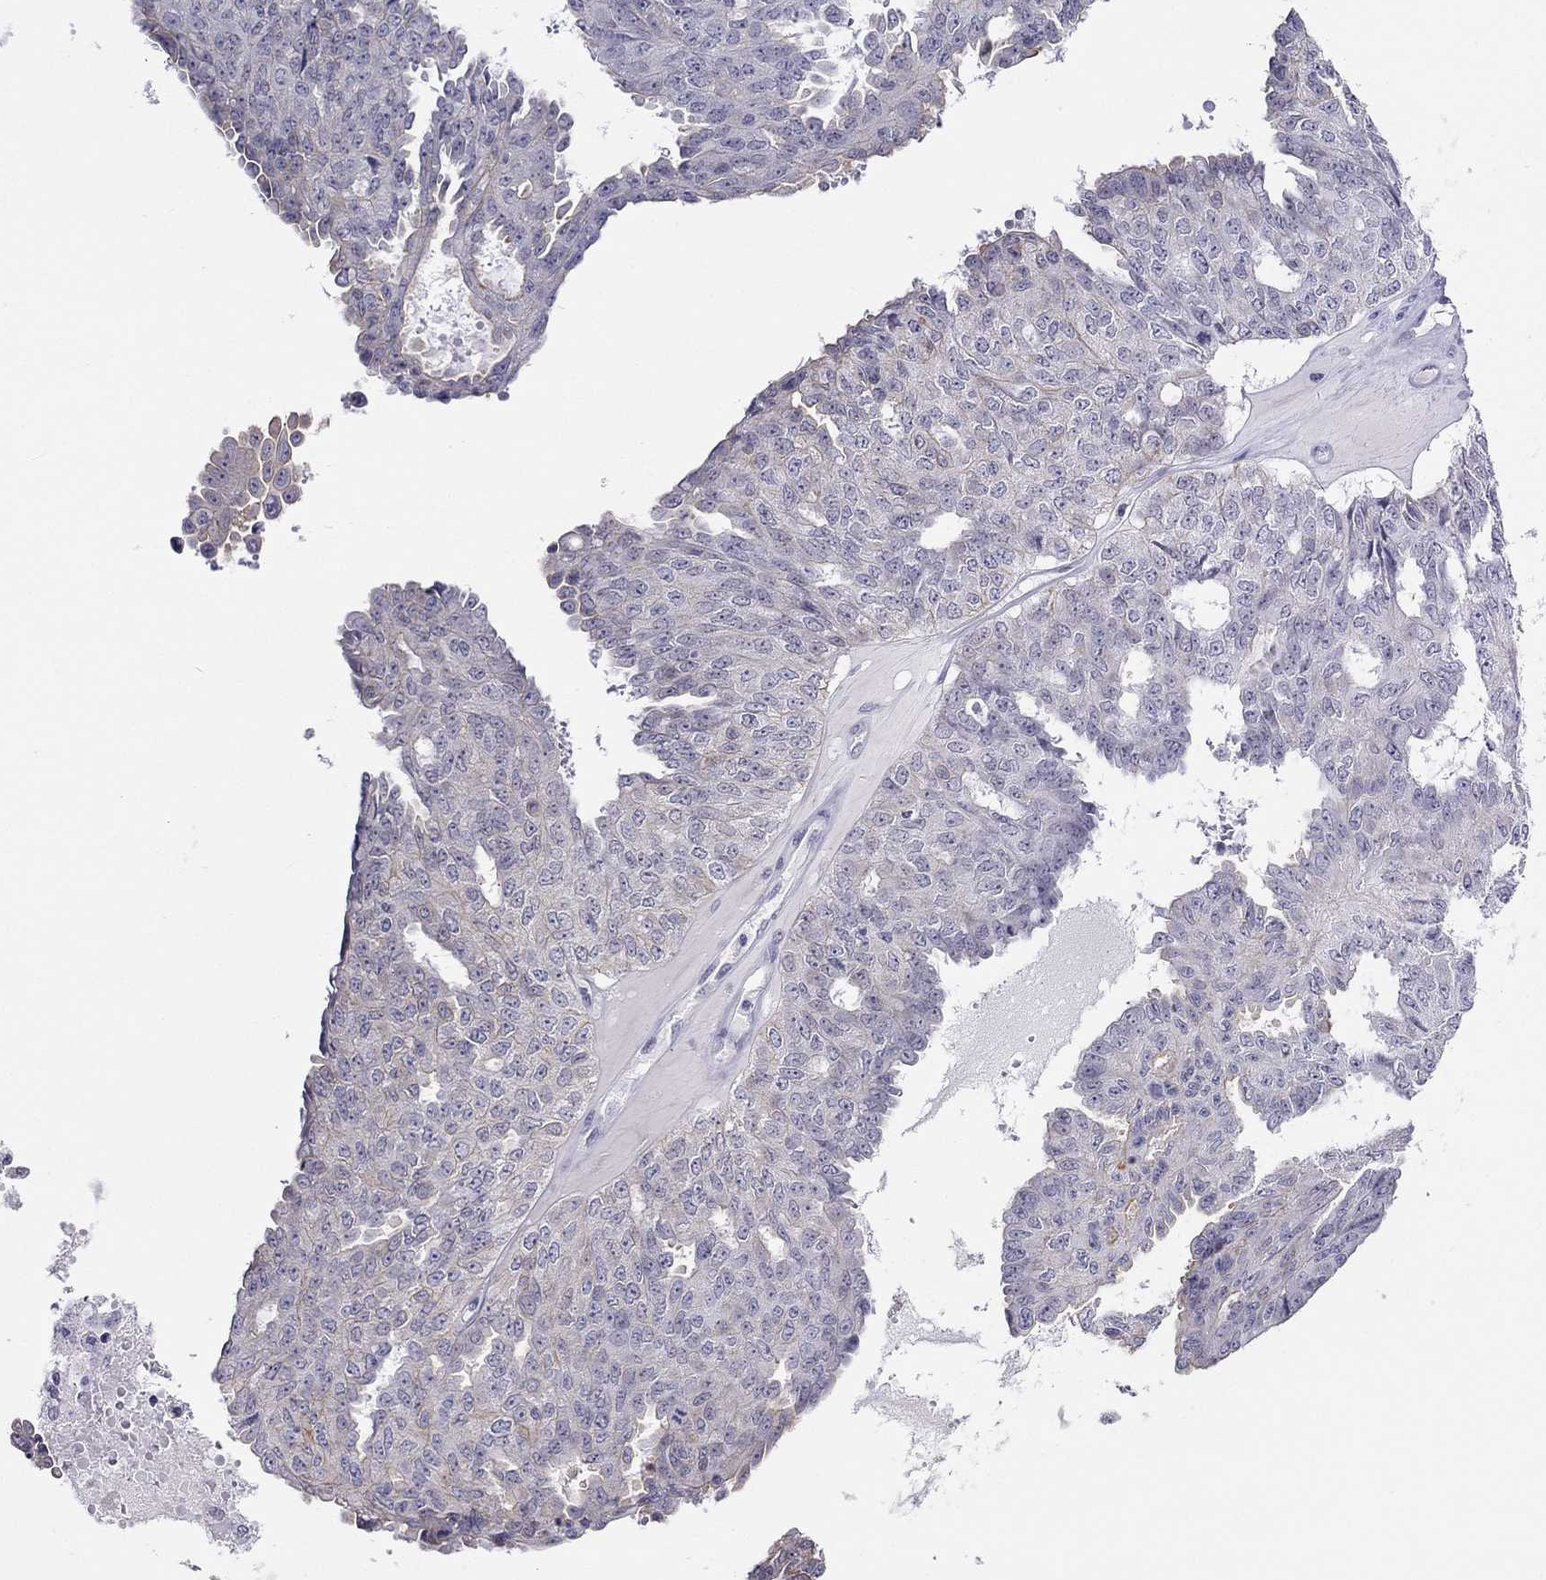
{"staining": {"intensity": "weak", "quantity": "<25%", "location": "cytoplasmic/membranous"}, "tissue": "ovarian cancer", "cell_type": "Tumor cells", "image_type": "cancer", "snomed": [{"axis": "morphology", "description": "Cystadenocarcinoma, serous, NOS"}, {"axis": "topography", "description": "Ovary"}], "caption": "Immunohistochemistry photomicrograph of serous cystadenocarcinoma (ovarian) stained for a protein (brown), which displays no expression in tumor cells. Brightfield microscopy of immunohistochemistry (IHC) stained with DAB (3,3'-diaminobenzidine) (brown) and hematoxylin (blue), captured at high magnification.", "gene": "MYMX", "patient": {"sex": "female", "age": 71}}